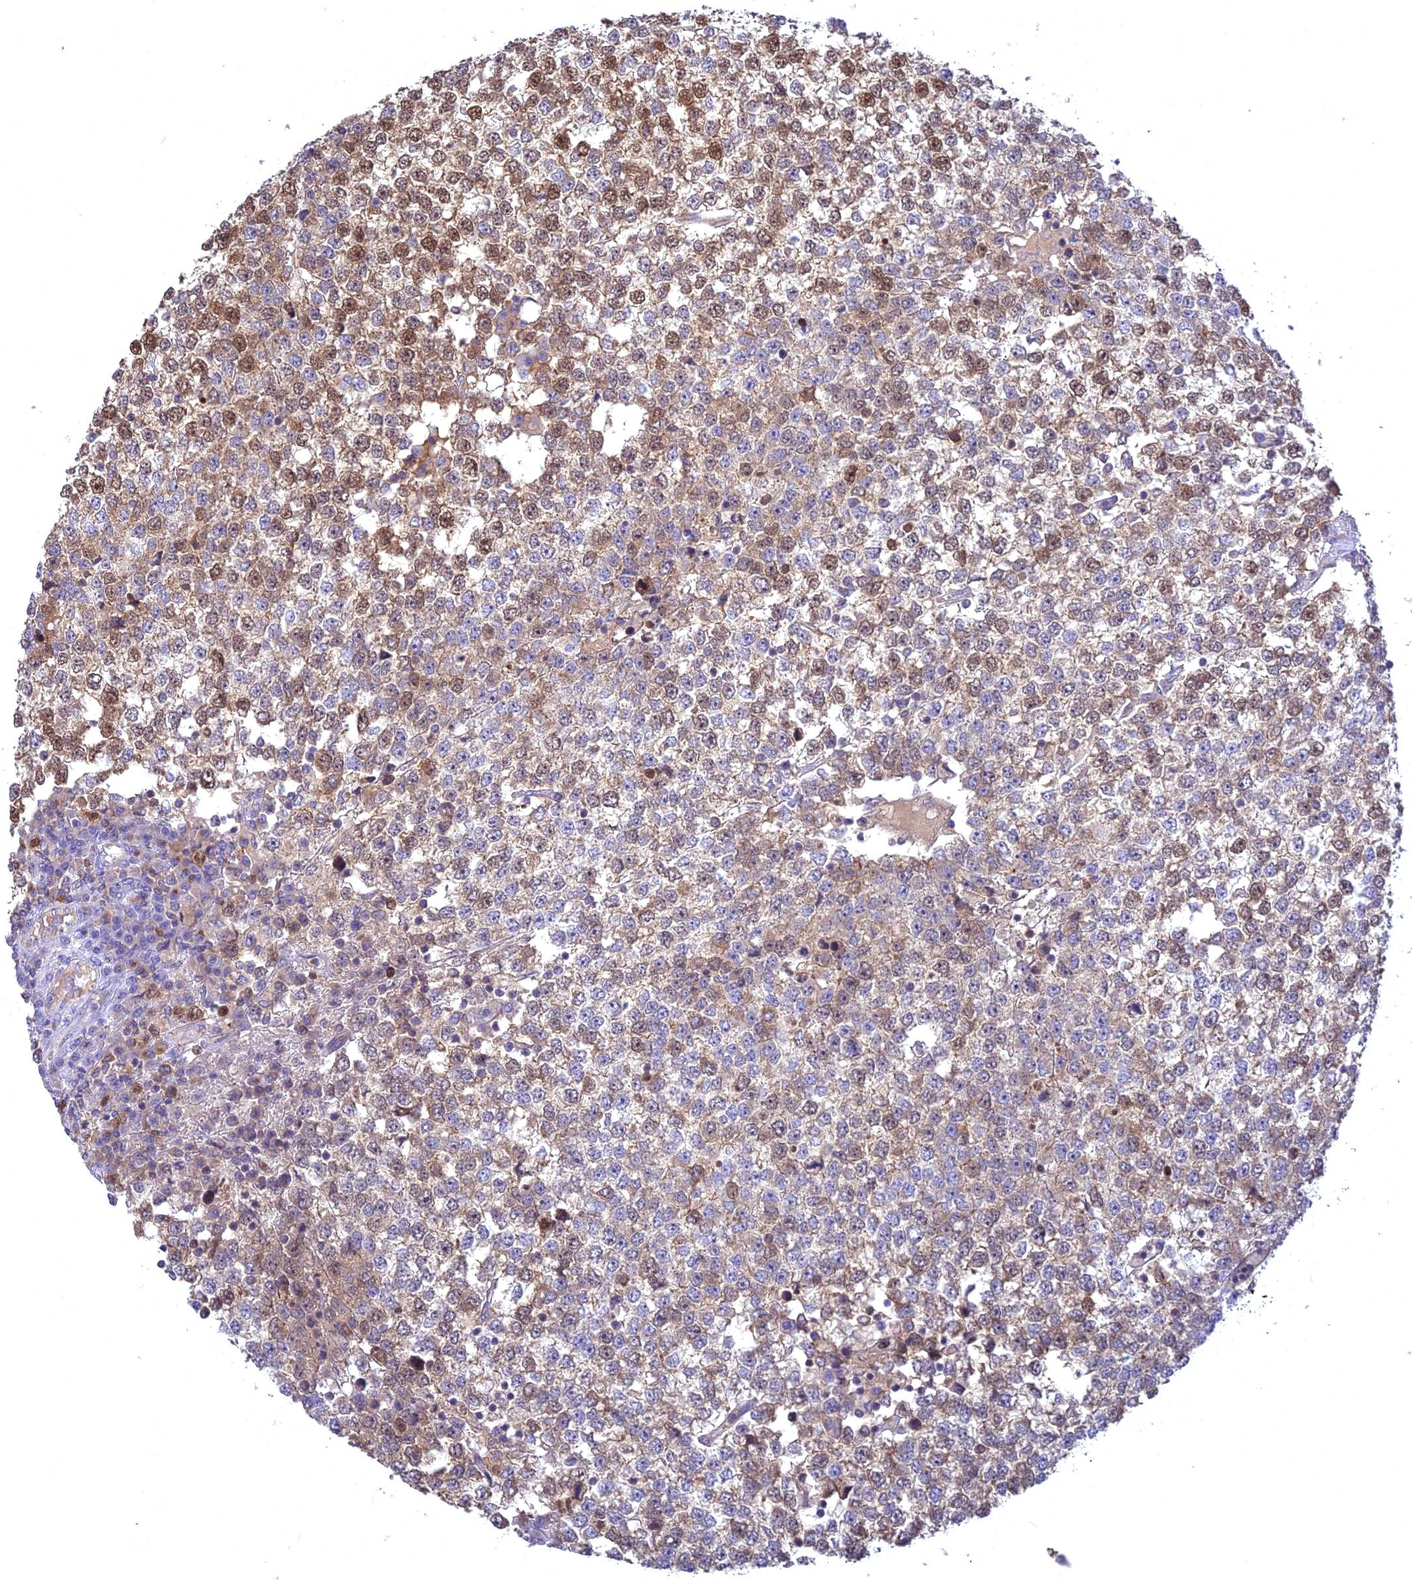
{"staining": {"intensity": "strong", "quantity": "25%-75%", "location": "nuclear"}, "tissue": "testis cancer", "cell_type": "Tumor cells", "image_type": "cancer", "snomed": [{"axis": "morphology", "description": "Seminoma, NOS"}, {"axis": "topography", "description": "Testis"}], "caption": "Seminoma (testis) stained with DAB (3,3'-diaminobenzidine) IHC exhibits high levels of strong nuclear positivity in about 25%-75% of tumor cells.", "gene": "CENPV", "patient": {"sex": "male", "age": 65}}